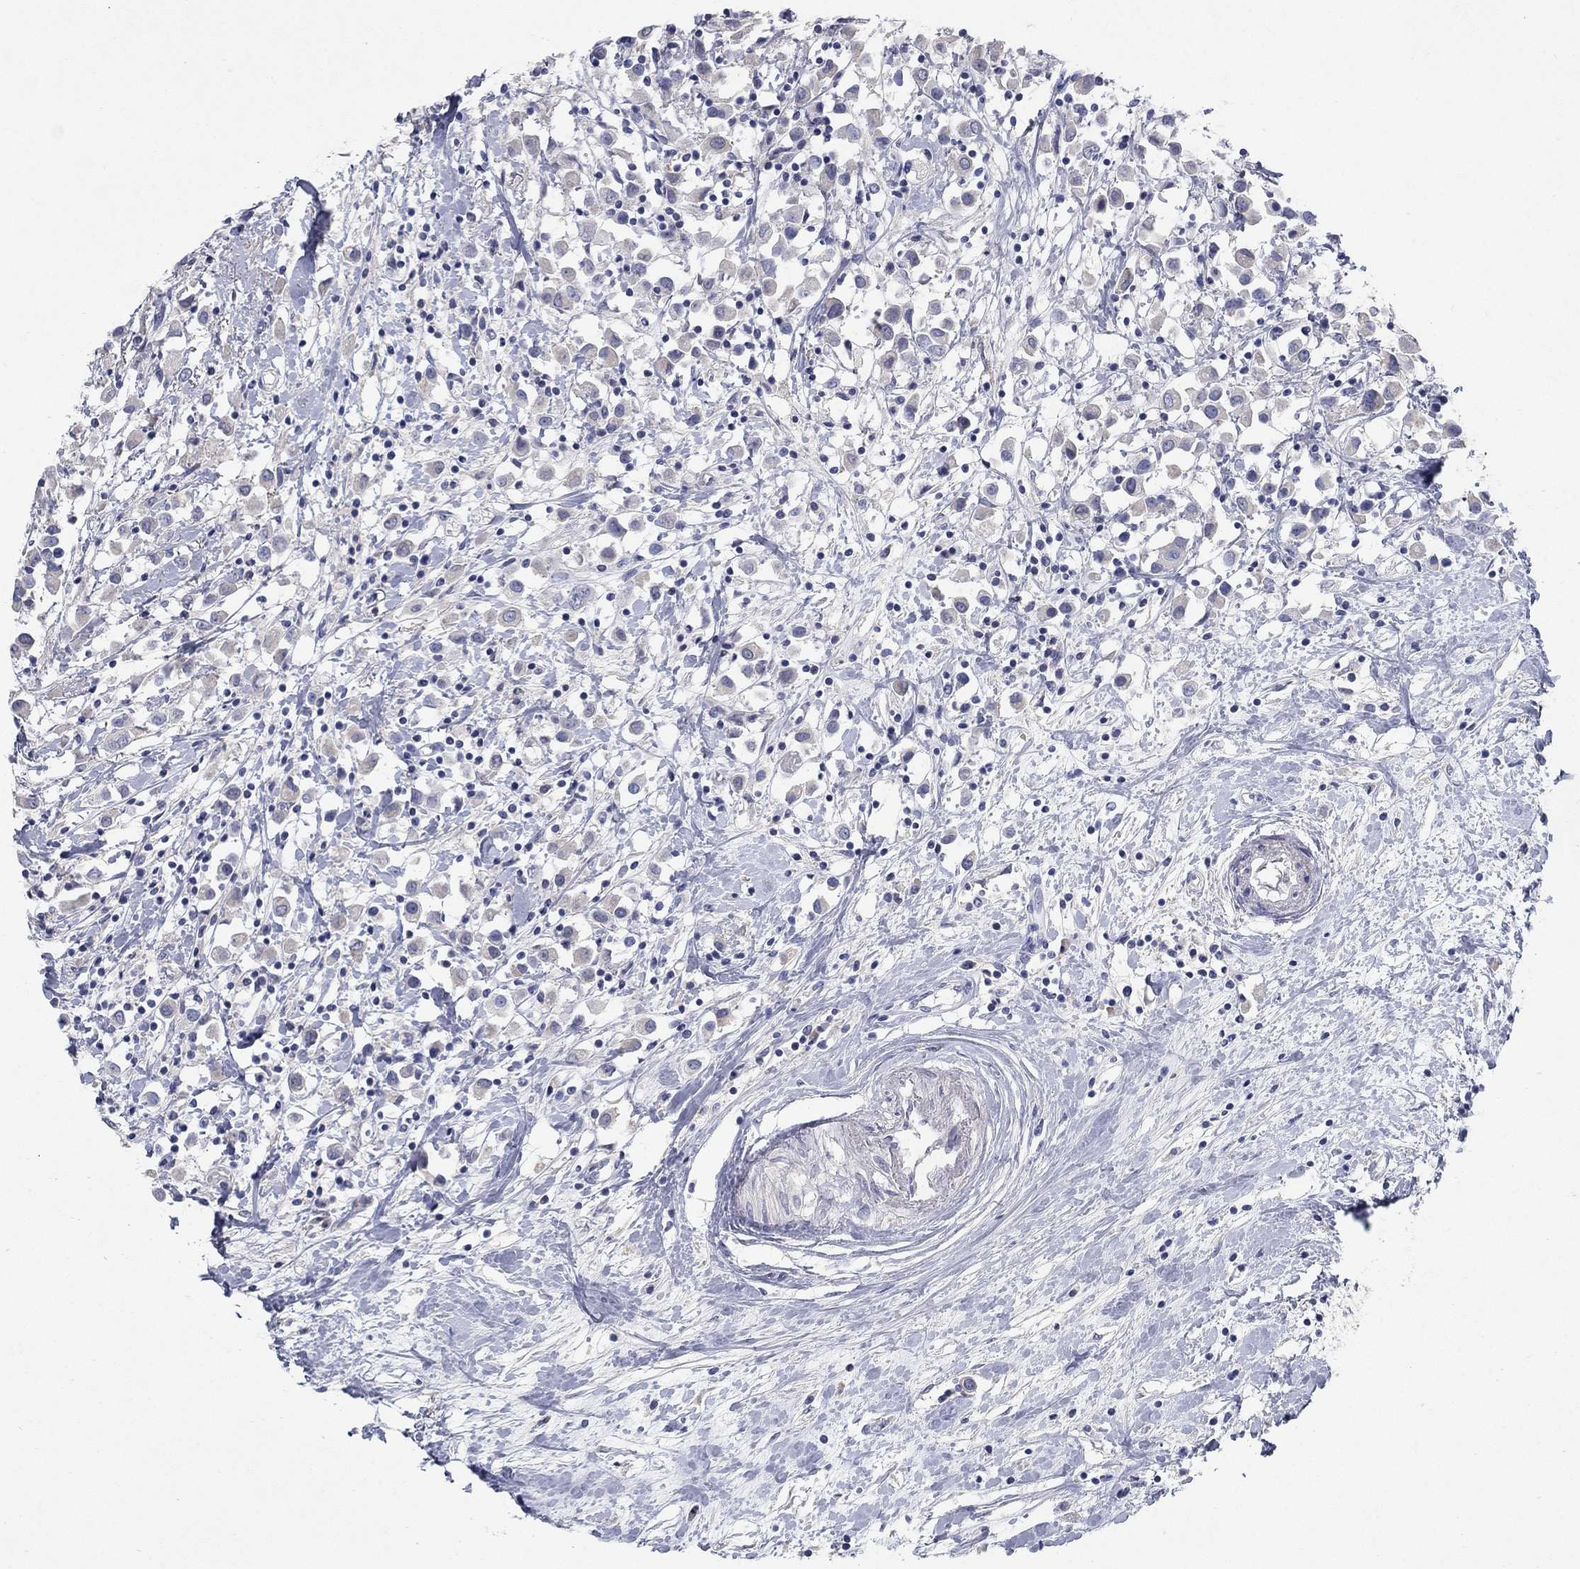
{"staining": {"intensity": "negative", "quantity": "none", "location": "none"}, "tissue": "breast cancer", "cell_type": "Tumor cells", "image_type": "cancer", "snomed": [{"axis": "morphology", "description": "Duct carcinoma"}, {"axis": "topography", "description": "Breast"}], "caption": "This is a histopathology image of IHC staining of breast invasive ductal carcinoma, which shows no staining in tumor cells.", "gene": "TMEM249", "patient": {"sex": "female", "age": 61}}